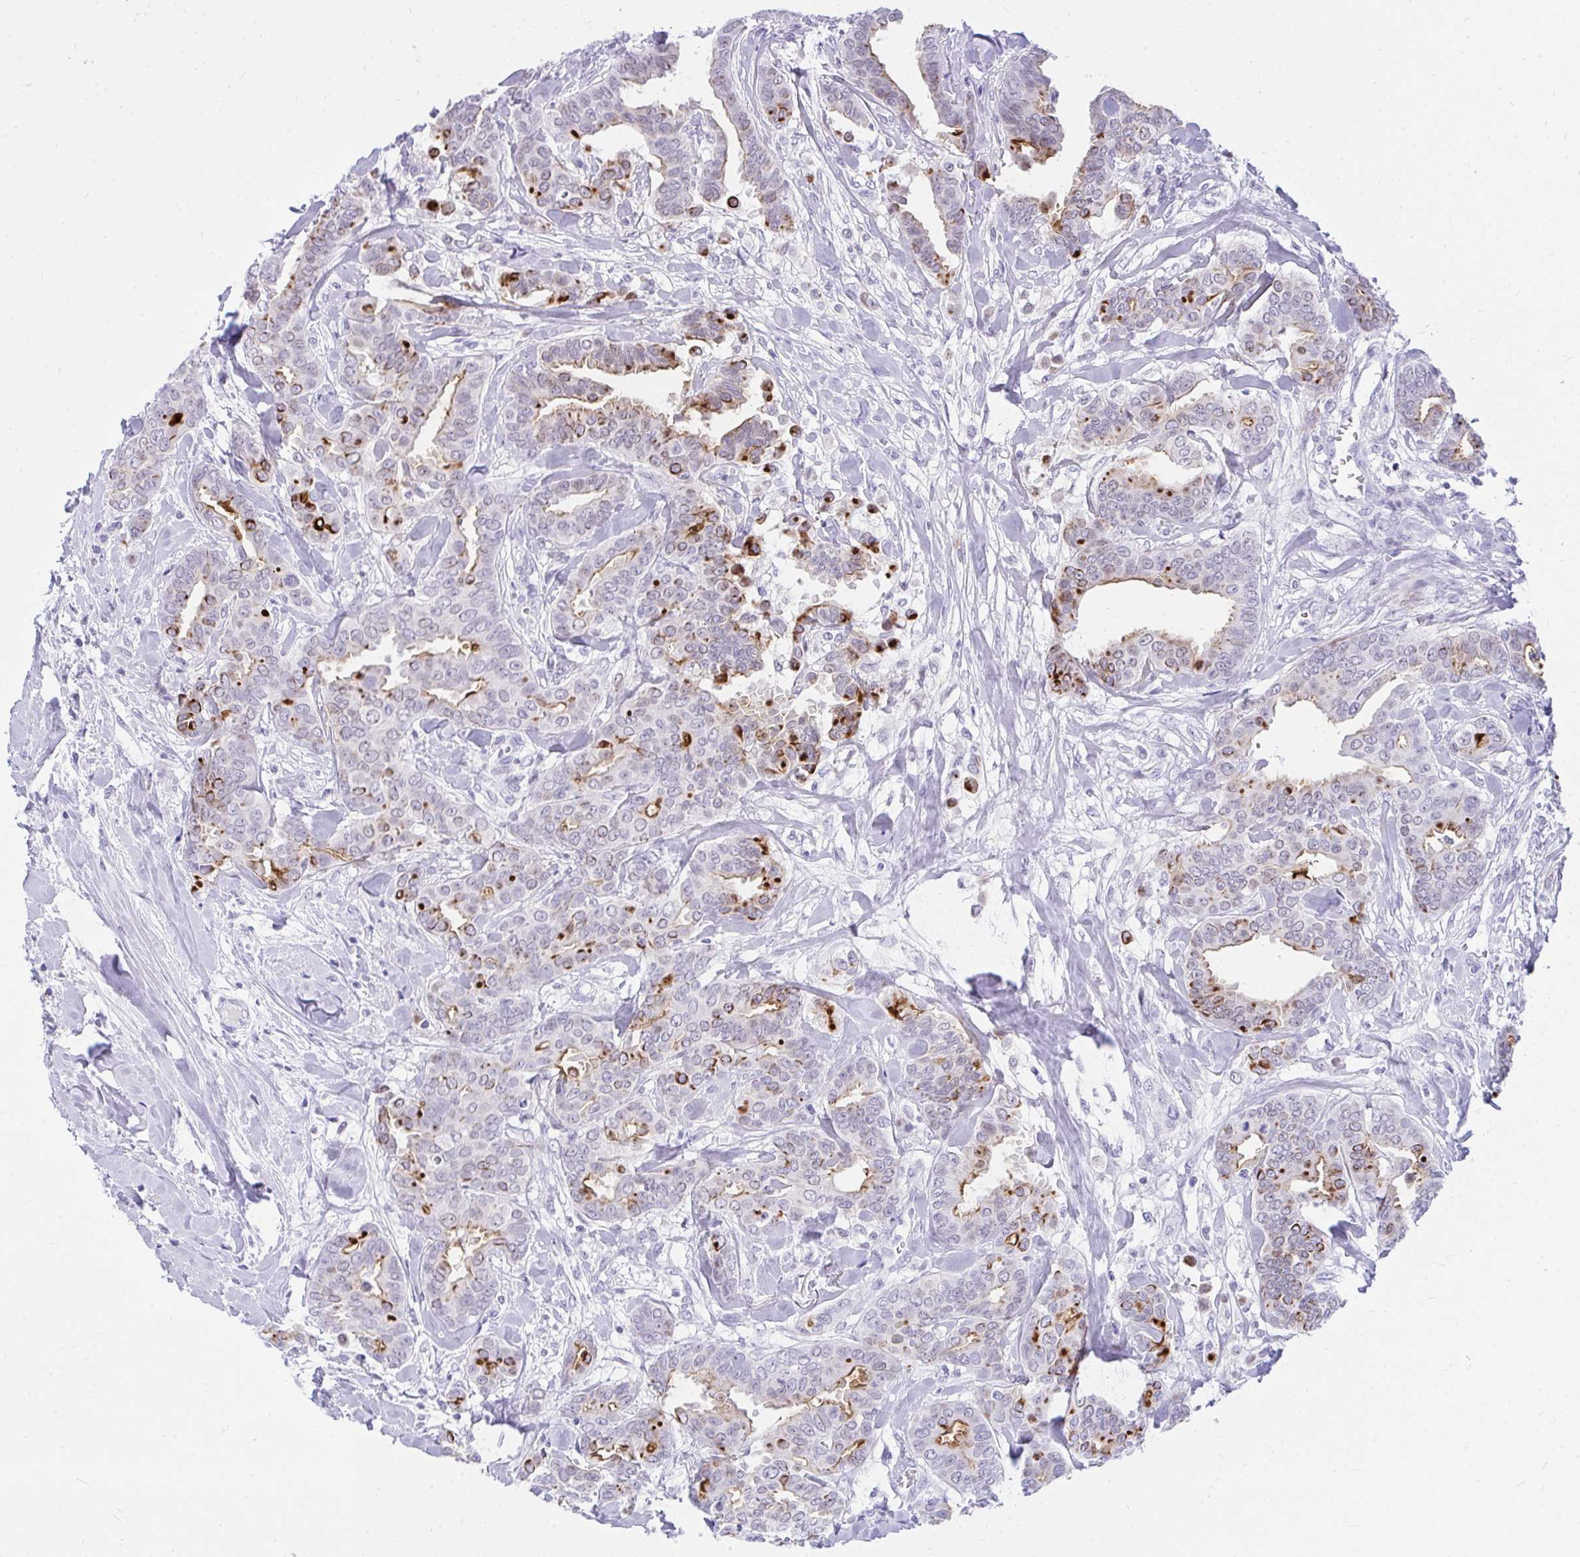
{"staining": {"intensity": "moderate", "quantity": "25%-75%", "location": "cytoplasmic/membranous"}, "tissue": "breast cancer", "cell_type": "Tumor cells", "image_type": "cancer", "snomed": [{"axis": "morphology", "description": "Duct carcinoma"}, {"axis": "topography", "description": "Breast"}], "caption": "Human breast invasive ductal carcinoma stained with a protein marker shows moderate staining in tumor cells.", "gene": "OR5F1", "patient": {"sex": "female", "age": 45}}